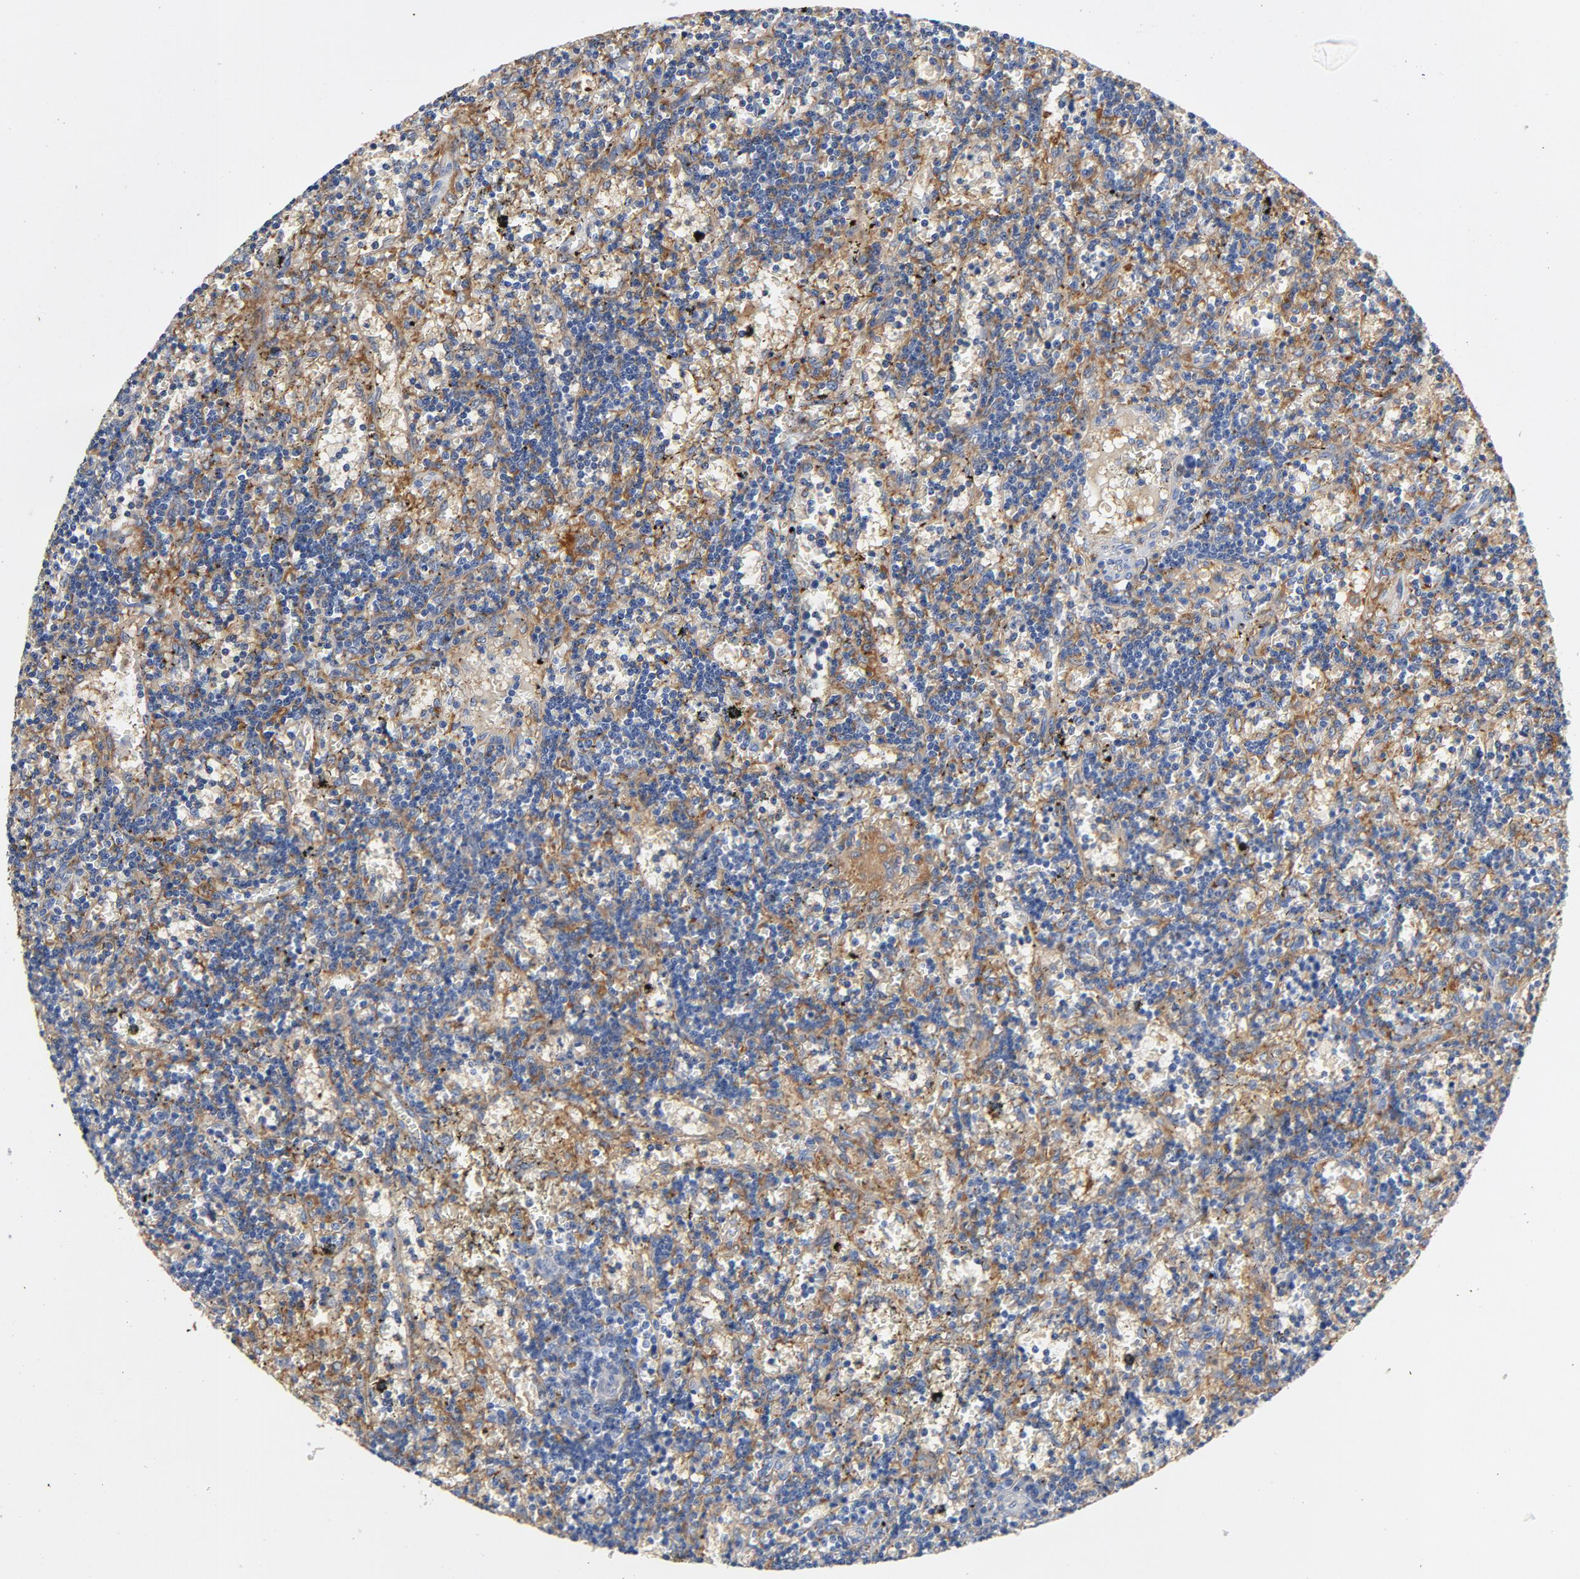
{"staining": {"intensity": "moderate", "quantity": "25%-75%", "location": "cytoplasmic/membranous"}, "tissue": "lymphoma", "cell_type": "Tumor cells", "image_type": "cancer", "snomed": [{"axis": "morphology", "description": "Malignant lymphoma, non-Hodgkin's type, Low grade"}, {"axis": "topography", "description": "Spleen"}], "caption": "Immunohistochemical staining of low-grade malignant lymphoma, non-Hodgkin's type displays moderate cytoplasmic/membranous protein staining in approximately 25%-75% of tumor cells. The protein is stained brown, and the nuclei are stained in blue (DAB (3,3'-diaminobenzidine) IHC with brightfield microscopy, high magnification).", "gene": "SRC", "patient": {"sex": "male", "age": 60}}